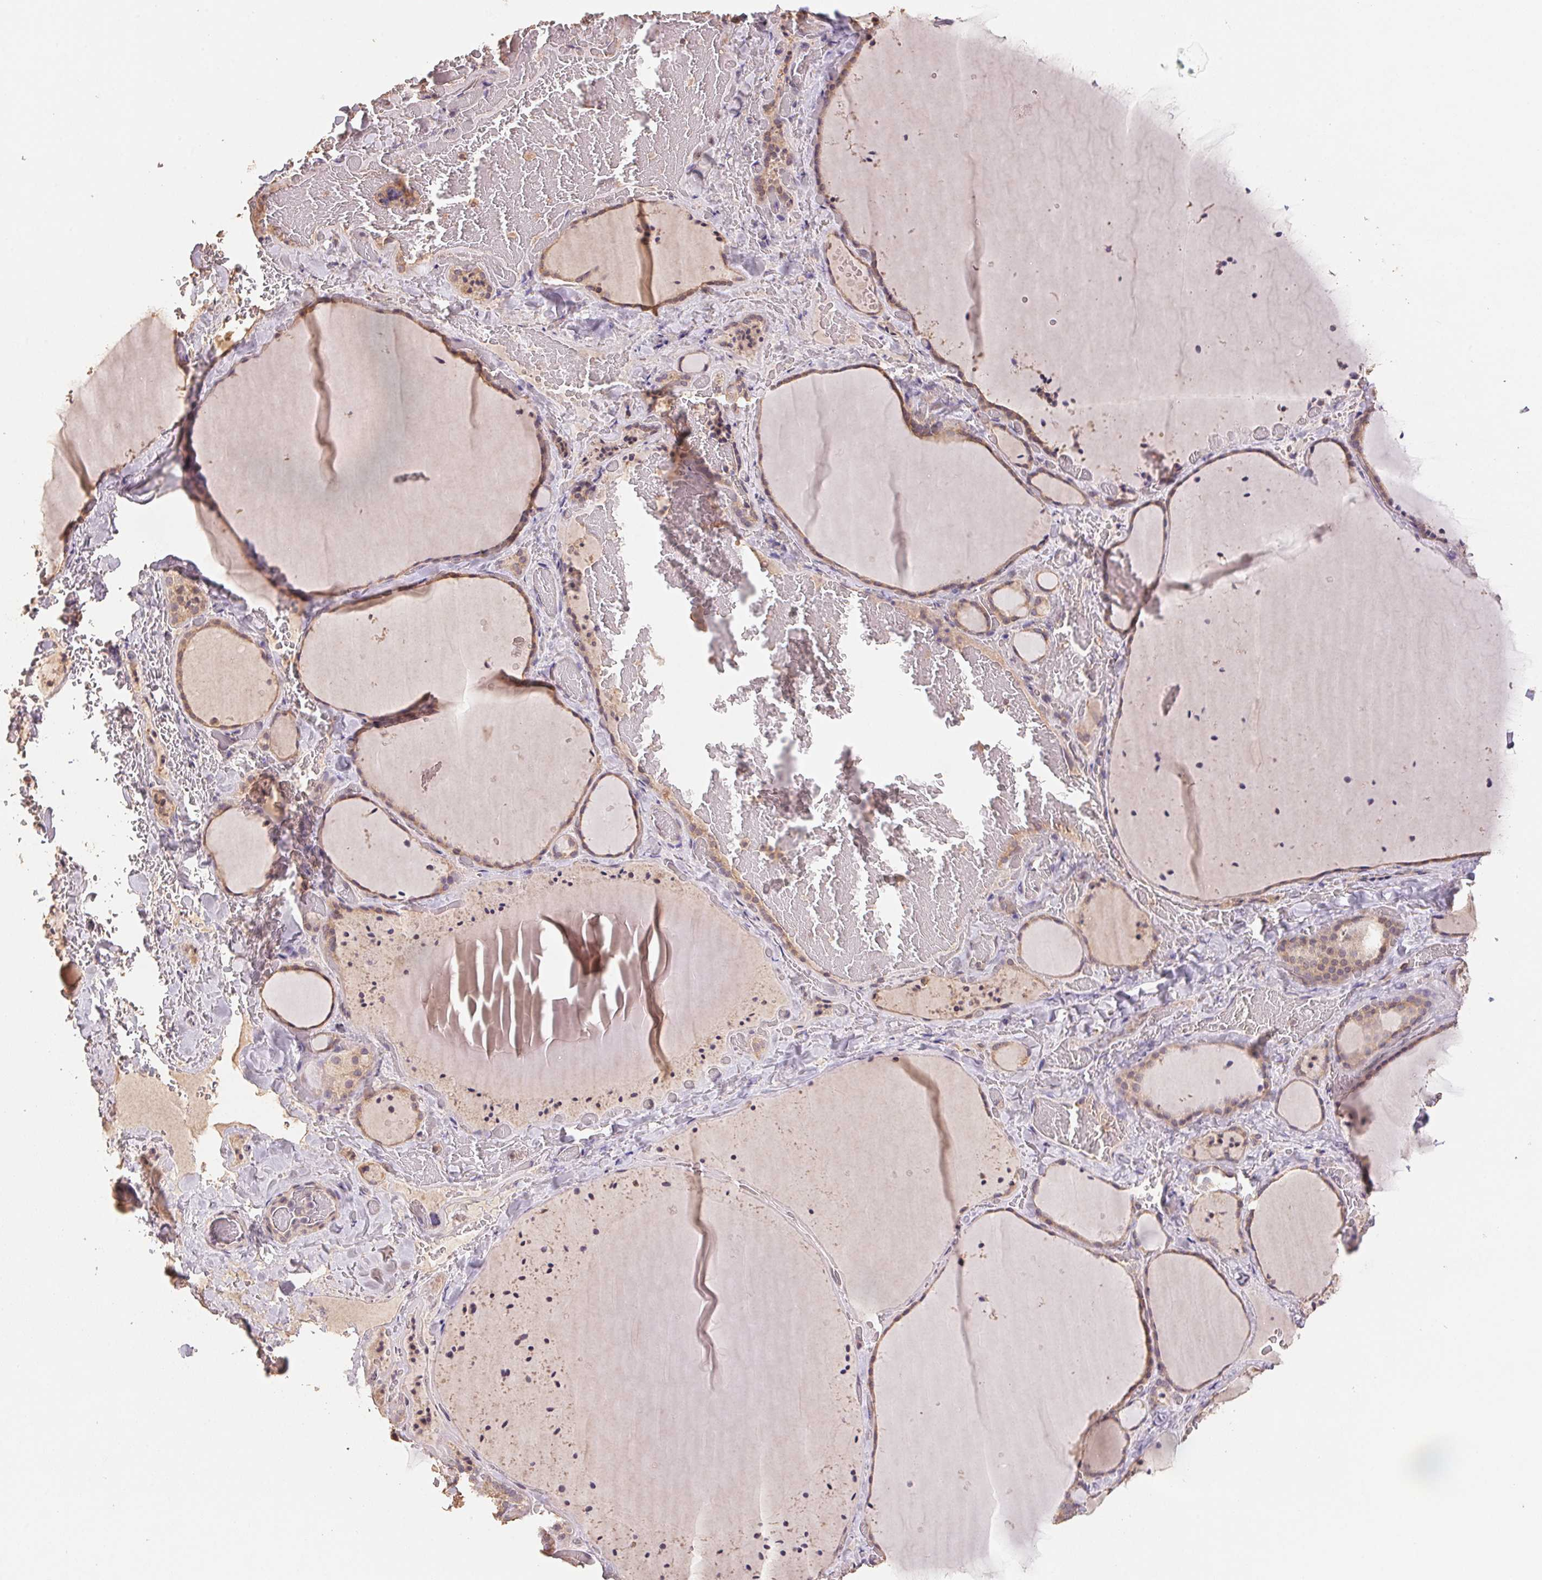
{"staining": {"intensity": "weak", "quantity": "25%-75%", "location": "cytoplasmic/membranous"}, "tissue": "thyroid gland", "cell_type": "Glandular cells", "image_type": "normal", "snomed": [{"axis": "morphology", "description": "Normal tissue, NOS"}, {"axis": "topography", "description": "Thyroid gland"}], "caption": "This is an image of immunohistochemistry staining of normal thyroid gland, which shows weak staining in the cytoplasmic/membranous of glandular cells.", "gene": "CENPF", "patient": {"sex": "female", "age": 36}}